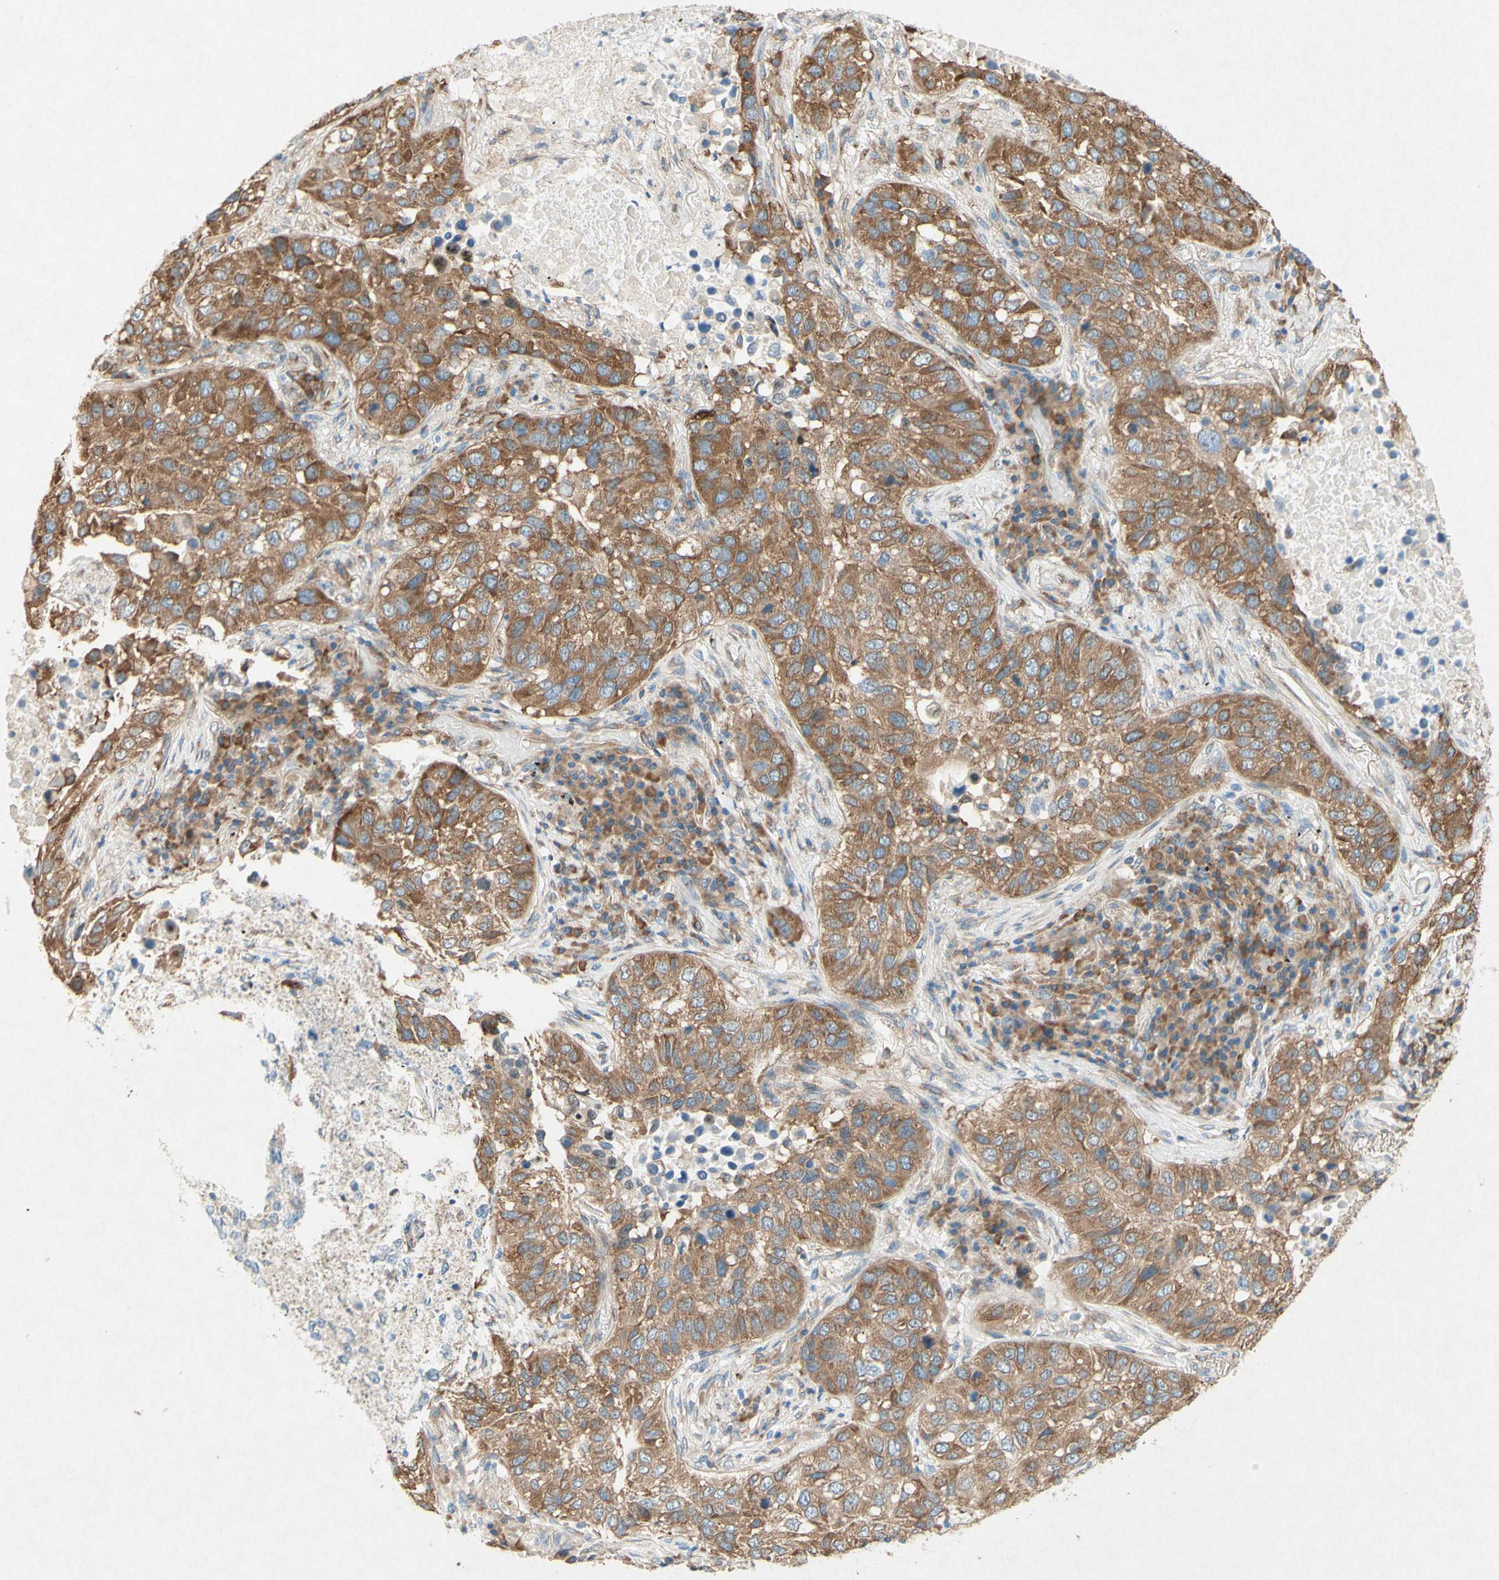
{"staining": {"intensity": "moderate", "quantity": ">75%", "location": "cytoplasmic/membranous"}, "tissue": "lung cancer", "cell_type": "Tumor cells", "image_type": "cancer", "snomed": [{"axis": "morphology", "description": "Squamous cell carcinoma, NOS"}, {"axis": "topography", "description": "Lung"}], "caption": "Protein staining of lung cancer (squamous cell carcinoma) tissue shows moderate cytoplasmic/membranous staining in about >75% of tumor cells. (IHC, brightfield microscopy, high magnification).", "gene": "PABPC1", "patient": {"sex": "male", "age": 57}}